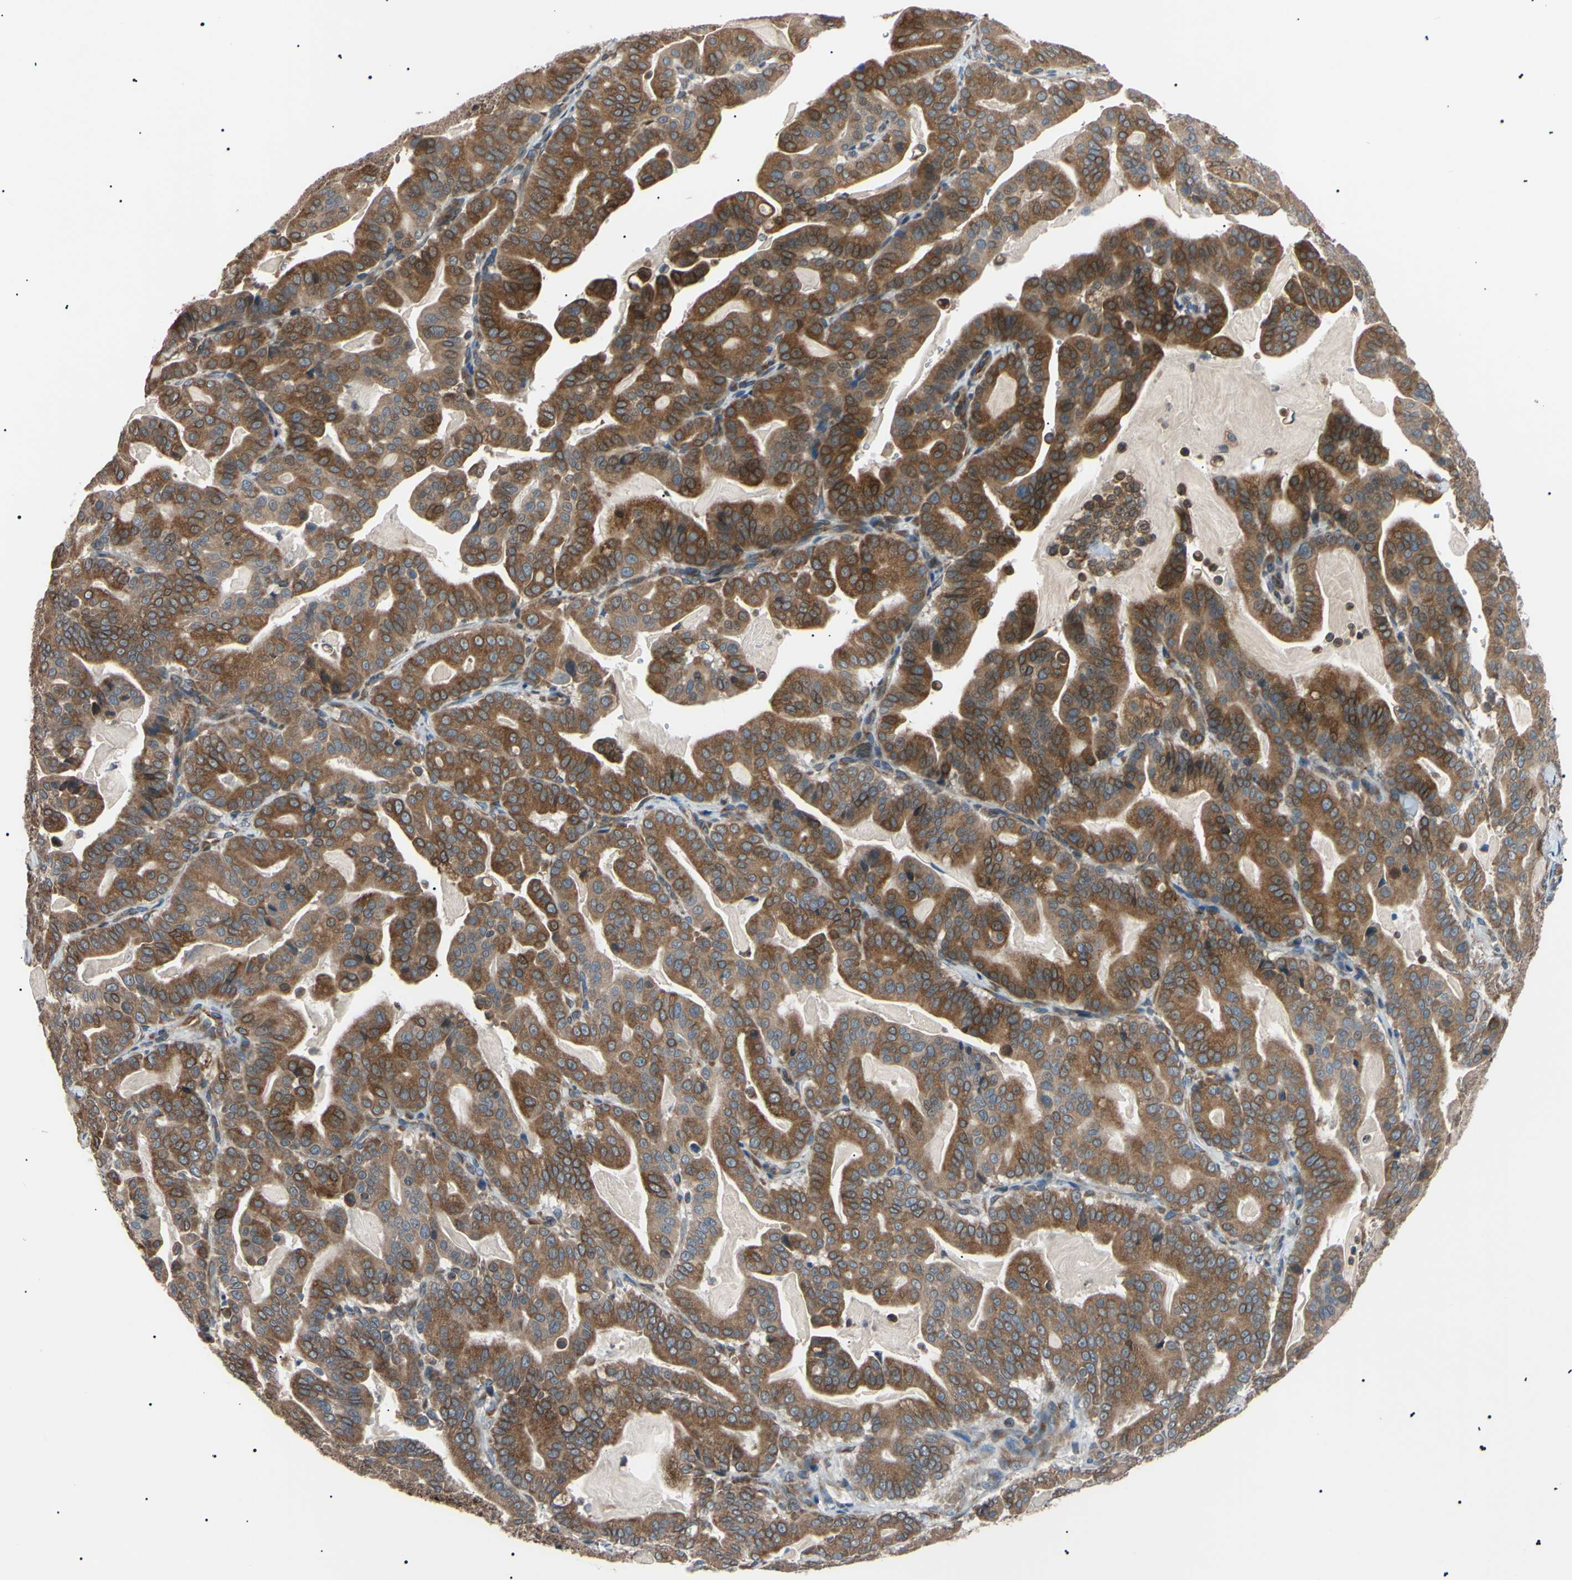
{"staining": {"intensity": "strong", "quantity": ">75%", "location": "cytoplasmic/membranous"}, "tissue": "pancreatic cancer", "cell_type": "Tumor cells", "image_type": "cancer", "snomed": [{"axis": "morphology", "description": "Adenocarcinoma, NOS"}, {"axis": "topography", "description": "Pancreas"}], "caption": "This image displays adenocarcinoma (pancreatic) stained with immunohistochemistry (IHC) to label a protein in brown. The cytoplasmic/membranous of tumor cells show strong positivity for the protein. Nuclei are counter-stained blue.", "gene": "VAPA", "patient": {"sex": "male", "age": 63}}